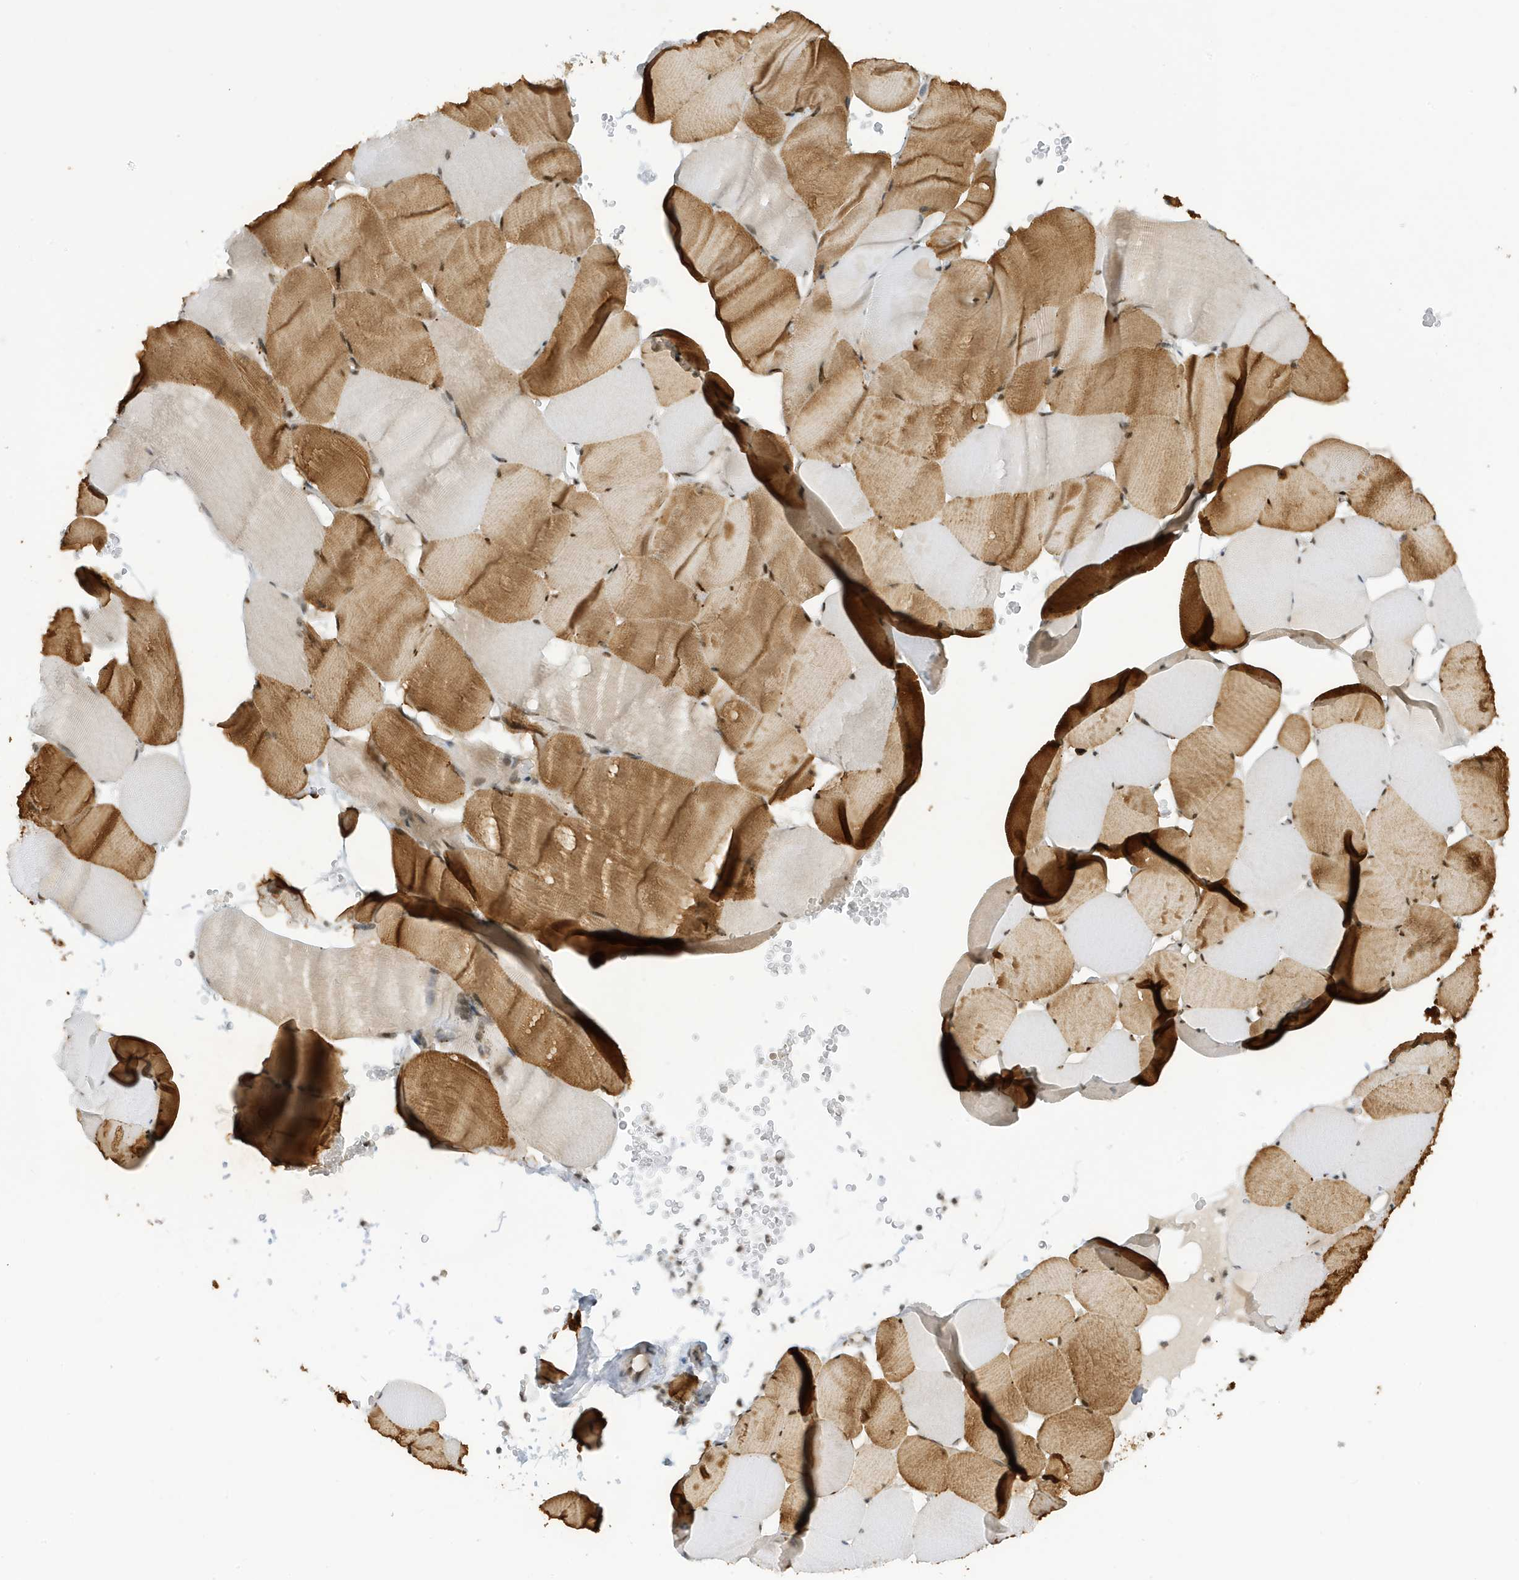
{"staining": {"intensity": "moderate", "quantity": "25%-75%", "location": "cytoplasmic/membranous,nuclear"}, "tissue": "skeletal muscle", "cell_type": "Myocytes", "image_type": "normal", "snomed": [{"axis": "morphology", "description": "Normal tissue, NOS"}, {"axis": "topography", "description": "Skeletal muscle"}], "caption": "This photomicrograph reveals immunohistochemistry (IHC) staining of normal human skeletal muscle, with medium moderate cytoplasmic/membranous,nuclear staining in about 25%-75% of myocytes.", "gene": "TAB3", "patient": {"sex": "male", "age": 62}}